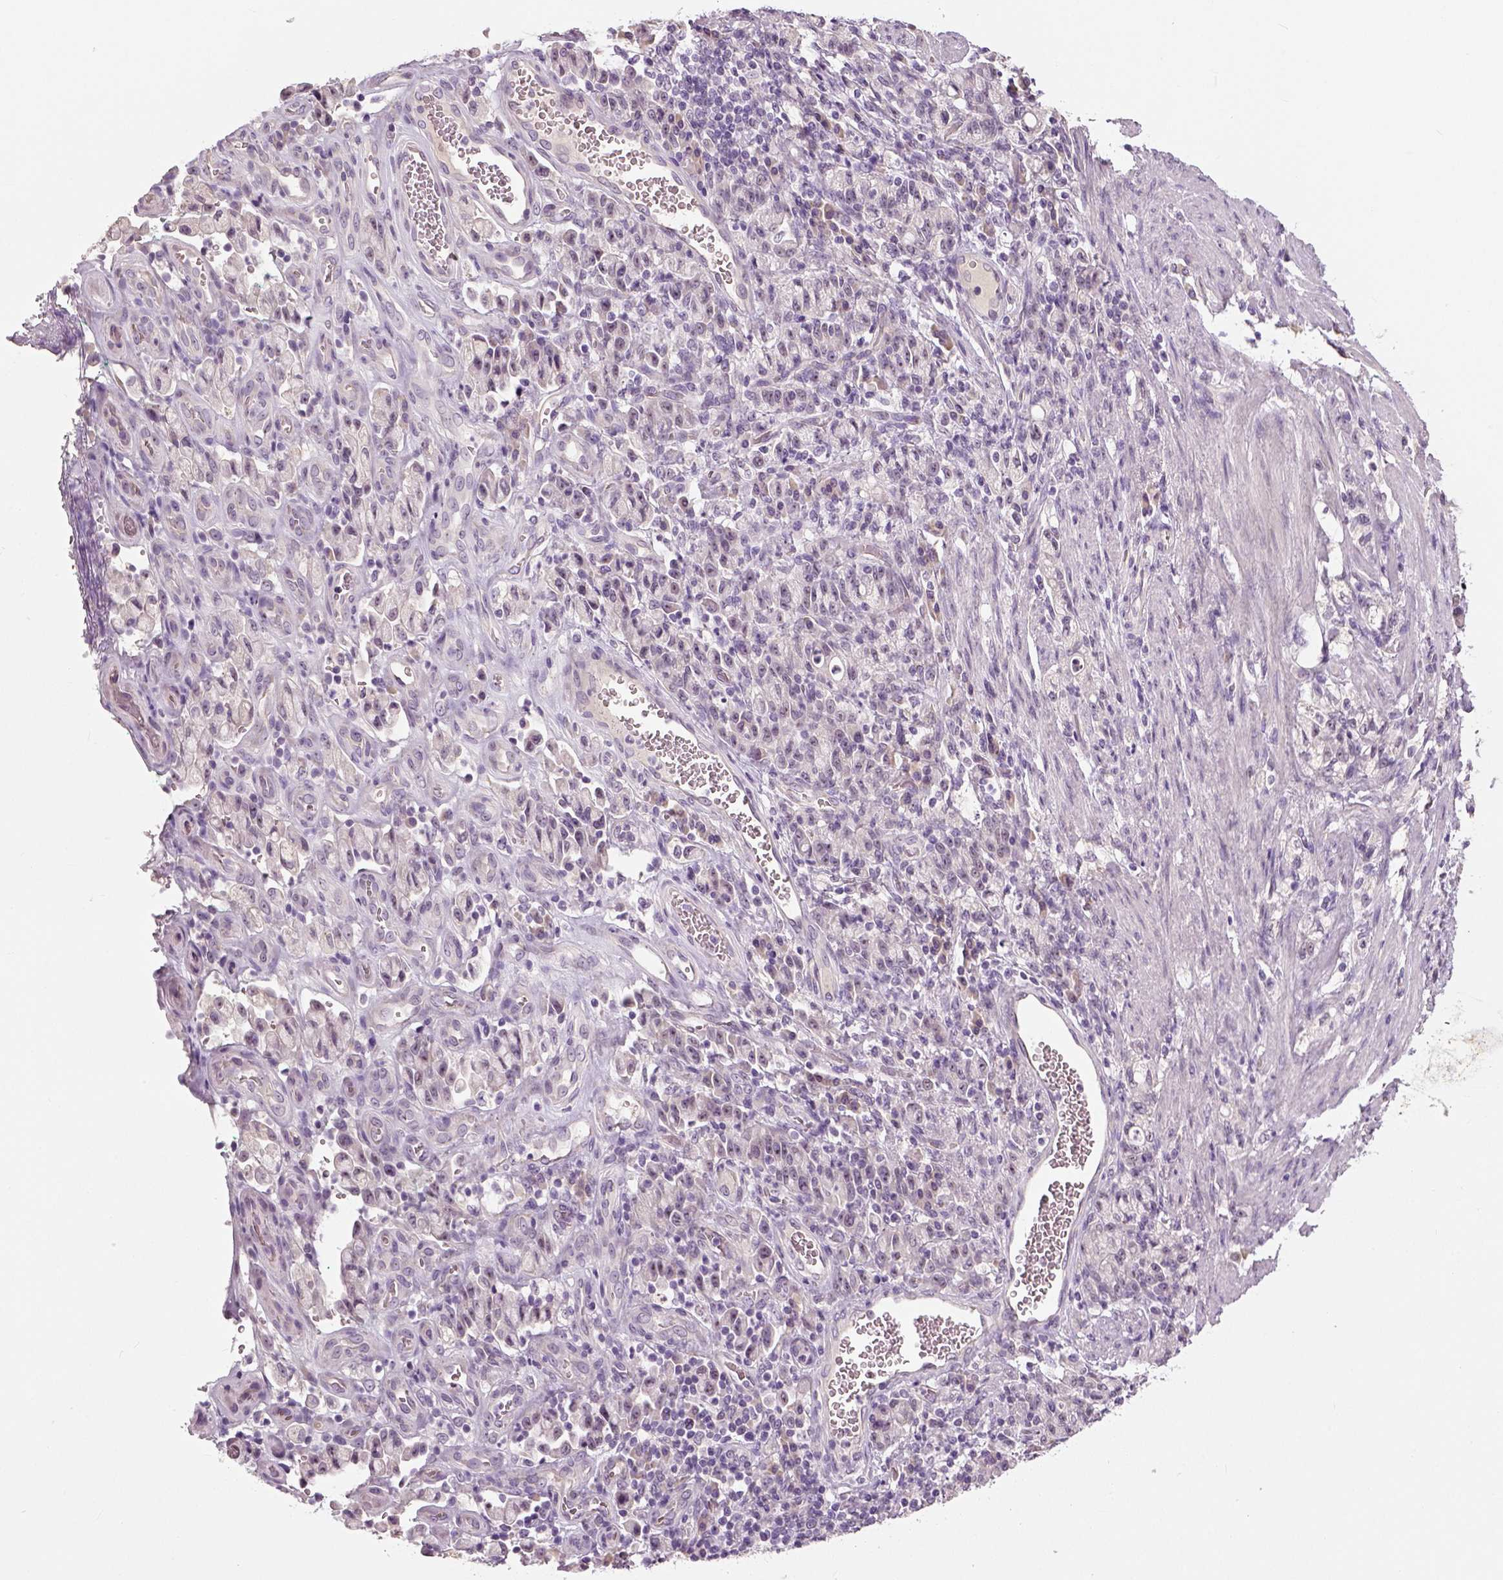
{"staining": {"intensity": "negative", "quantity": "none", "location": "none"}, "tissue": "stomach cancer", "cell_type": "Tumor cells", "image_type": "cancer", "snomed": [{"axis": "morphology", "description": "Adenocarcinoma, NOS"}, {"axis": "topography", "description": "Stomach"}], "caption": "This image is of stomach cancer (adenocarcinoma) stained with immunohistochemistry (IHC) to label a protein in brown with the nuclei are counter-stained blue. There is no staining in tumor cells.", "gene": "NECAB1", "patient": {"sex": "male", "age": 77}}